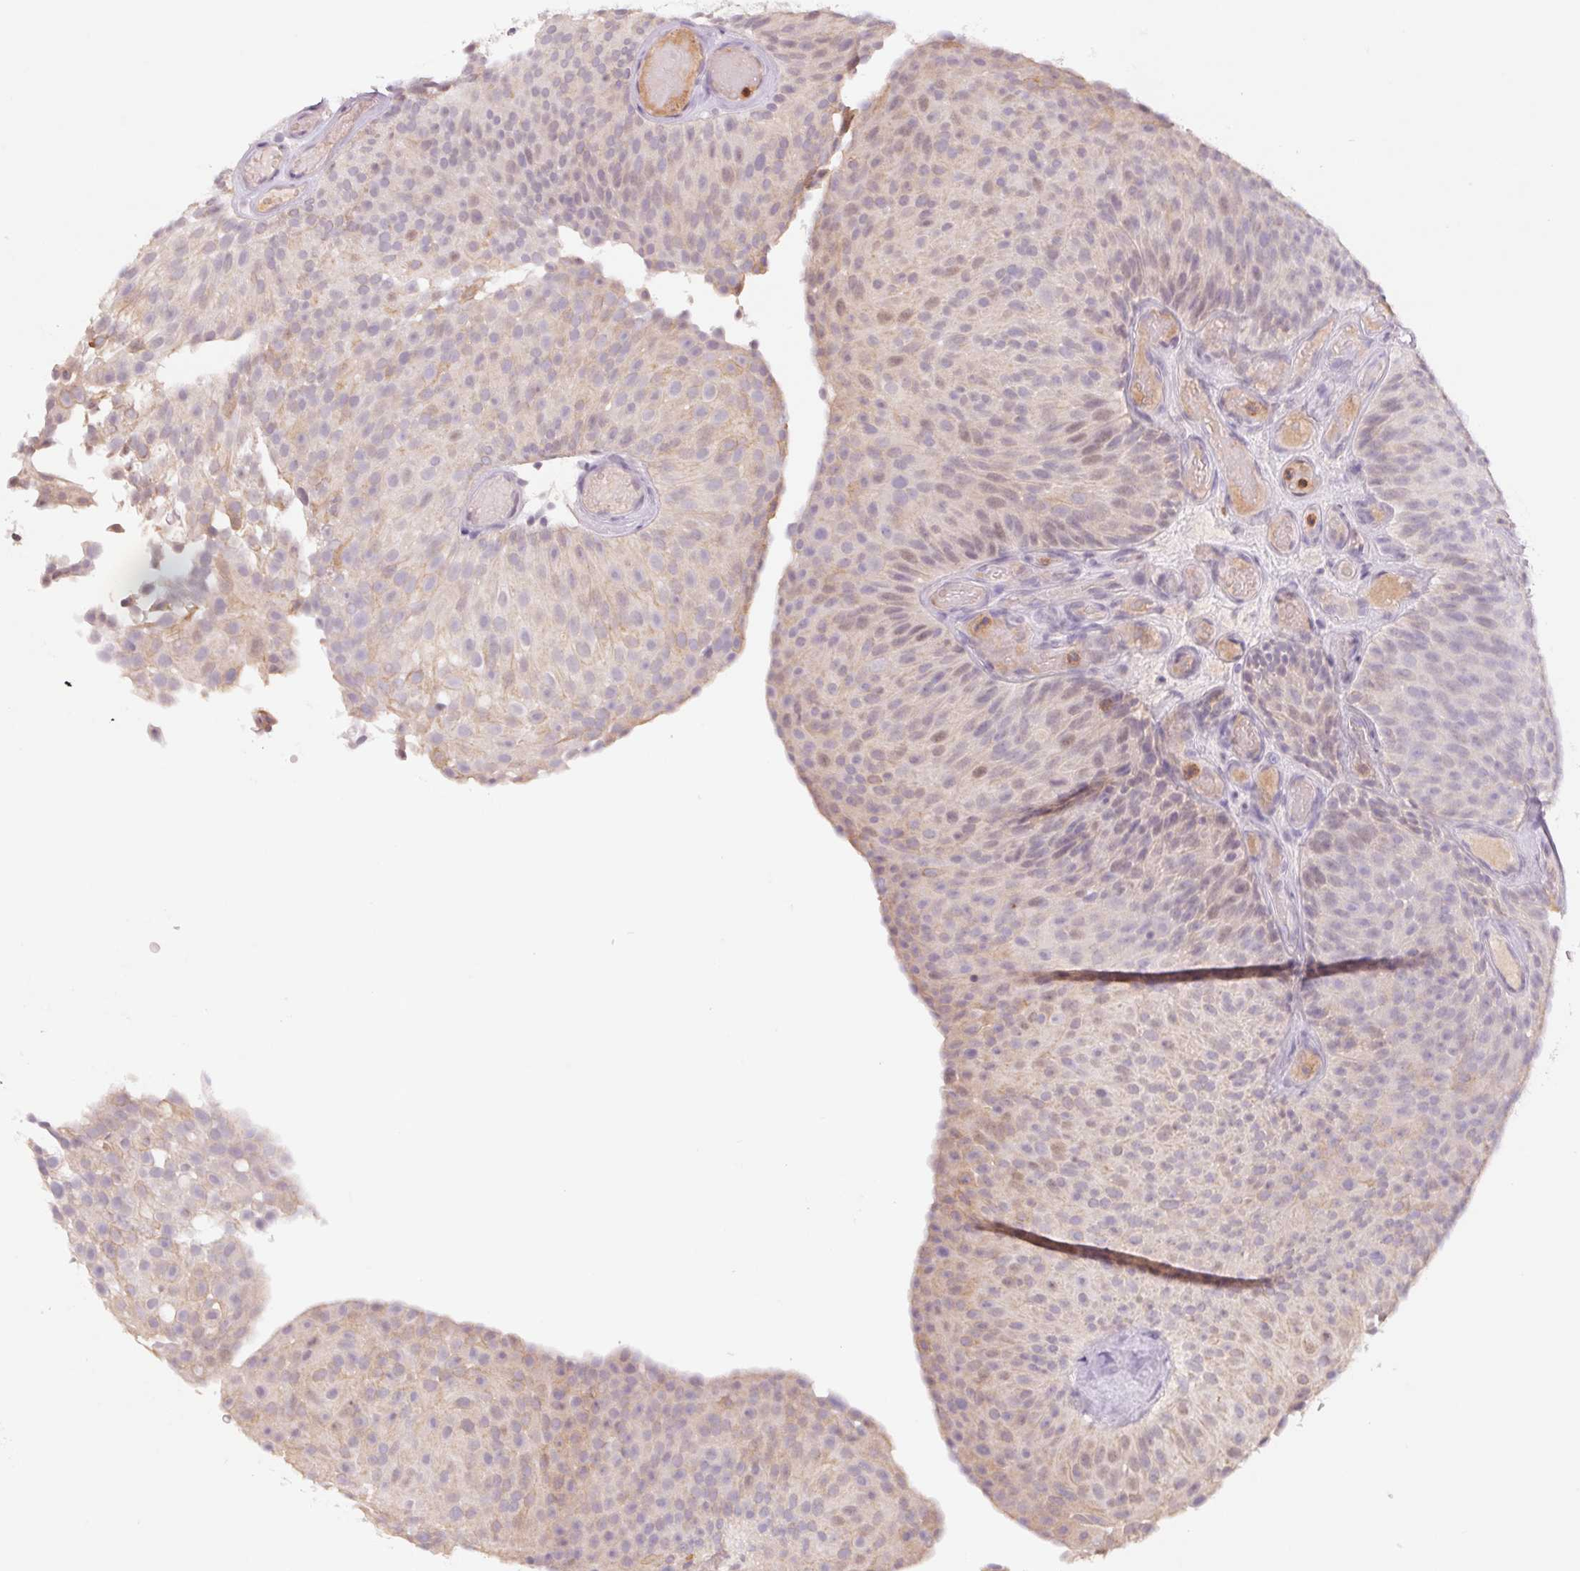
{"staining": {"intensity": "weak", "quantity": "<25%", "location": "cytoplasmic/membranous,nuclear"}, "tissue": "urothelial cancer", "cell_type": "Tumor cells", "image_type": "cancer", "snomed": [{"axis": "morphology", "description": "Urothelial carcinoma, Low grade"}, {"axis": "topography", "description": "Urinary bladder"}], "caption": "Tumor cells are negative for brown protein staining in urothelial cancer.", "gene": "KIF26A", "patient": {"sex": "male", "age": 78}}